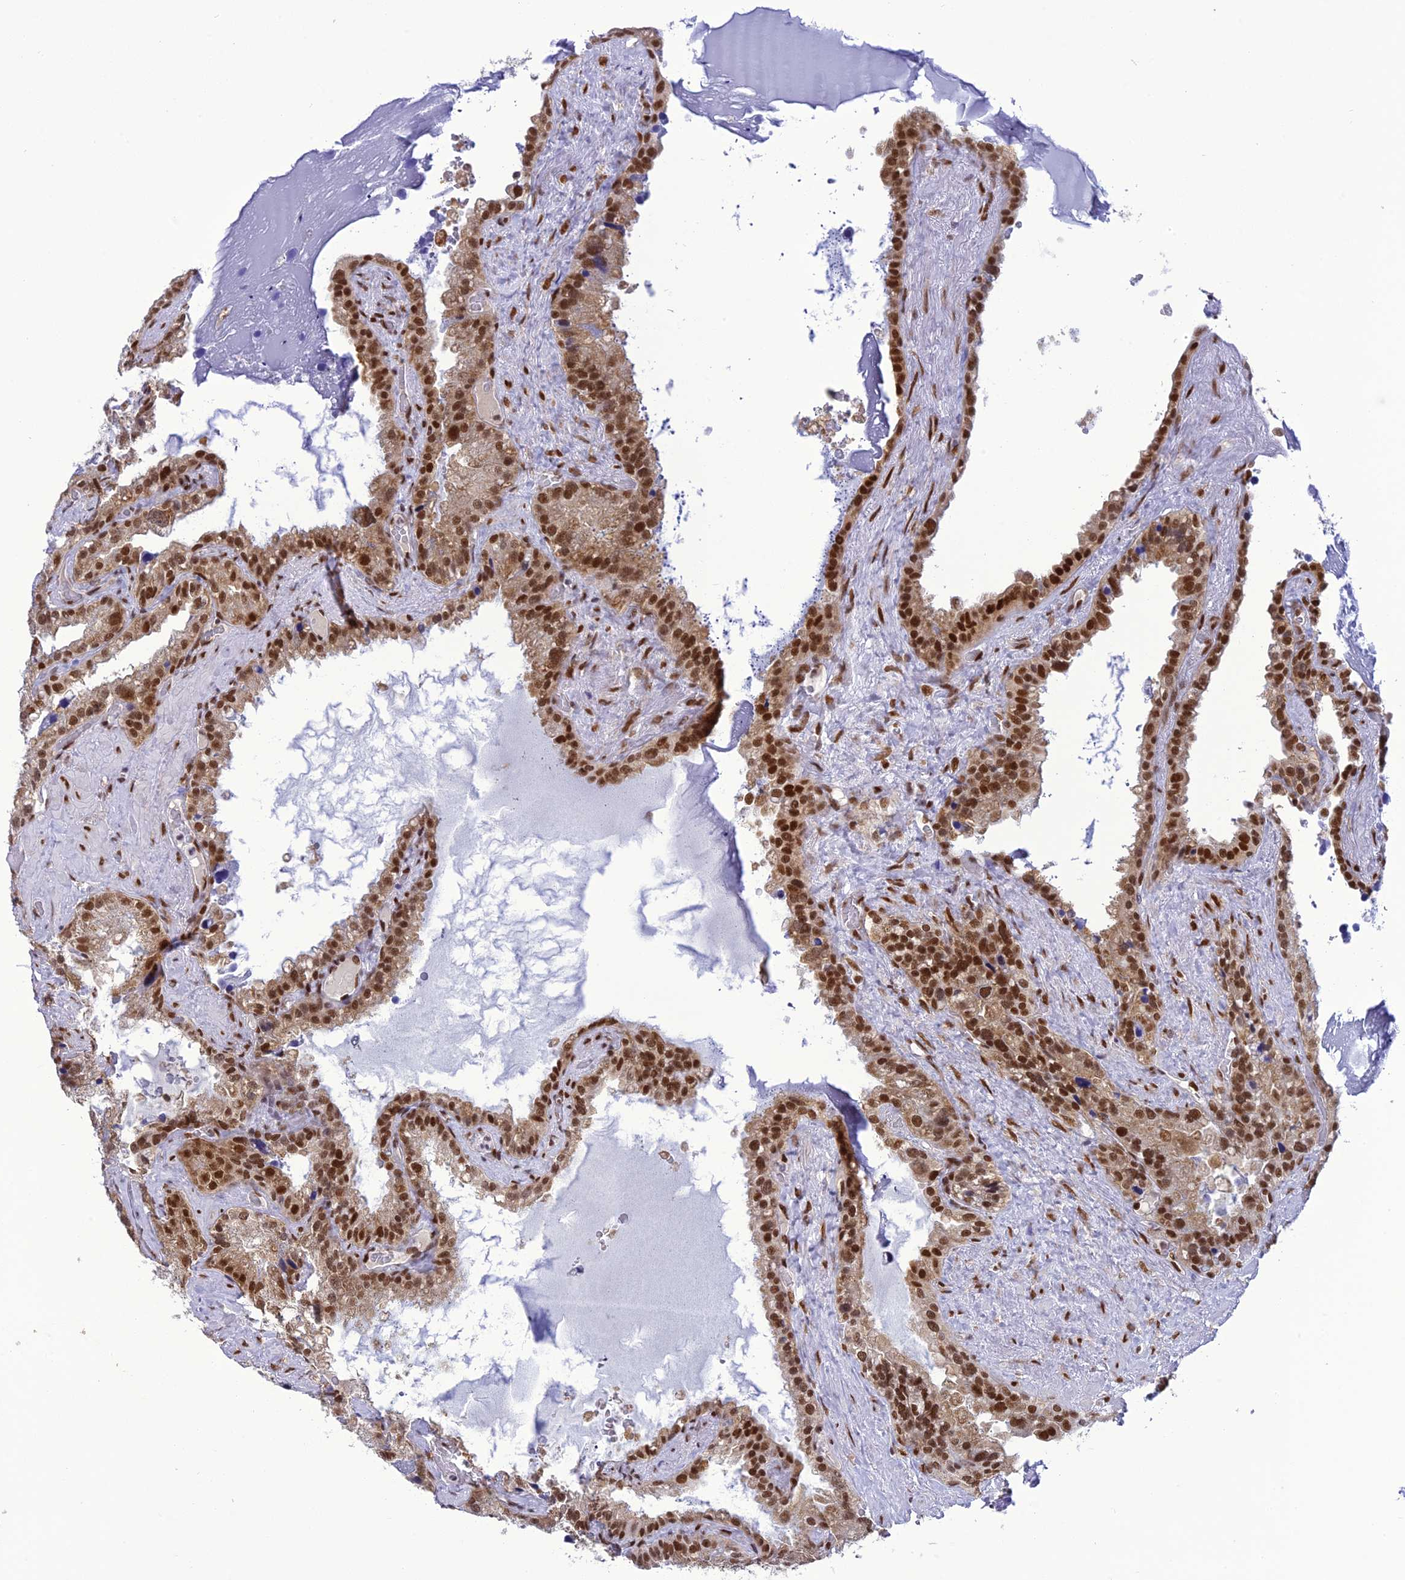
{"staining": {"intensity": "moderate", "quantity": ">75%", "location": "nuclear"}, "tissue": "seminal vesicle", "cell_type": "Glandular cells", "image_type": "normal", "snomed": [{"axis": "morphology", "description": "Normal tissue, NOS"}, {"axis": "topography", "description": "Prostate"}, {"axis": "topography", "description": "Seminal veicle"}], "caption": "Brown immunohistochemical staining in unremarkable human seminal vesicle reveals moderate nuclear staining in about >75% of glandular cells.", "gene": "DDX1", "patient": {"sex": "male", "age": 68}}